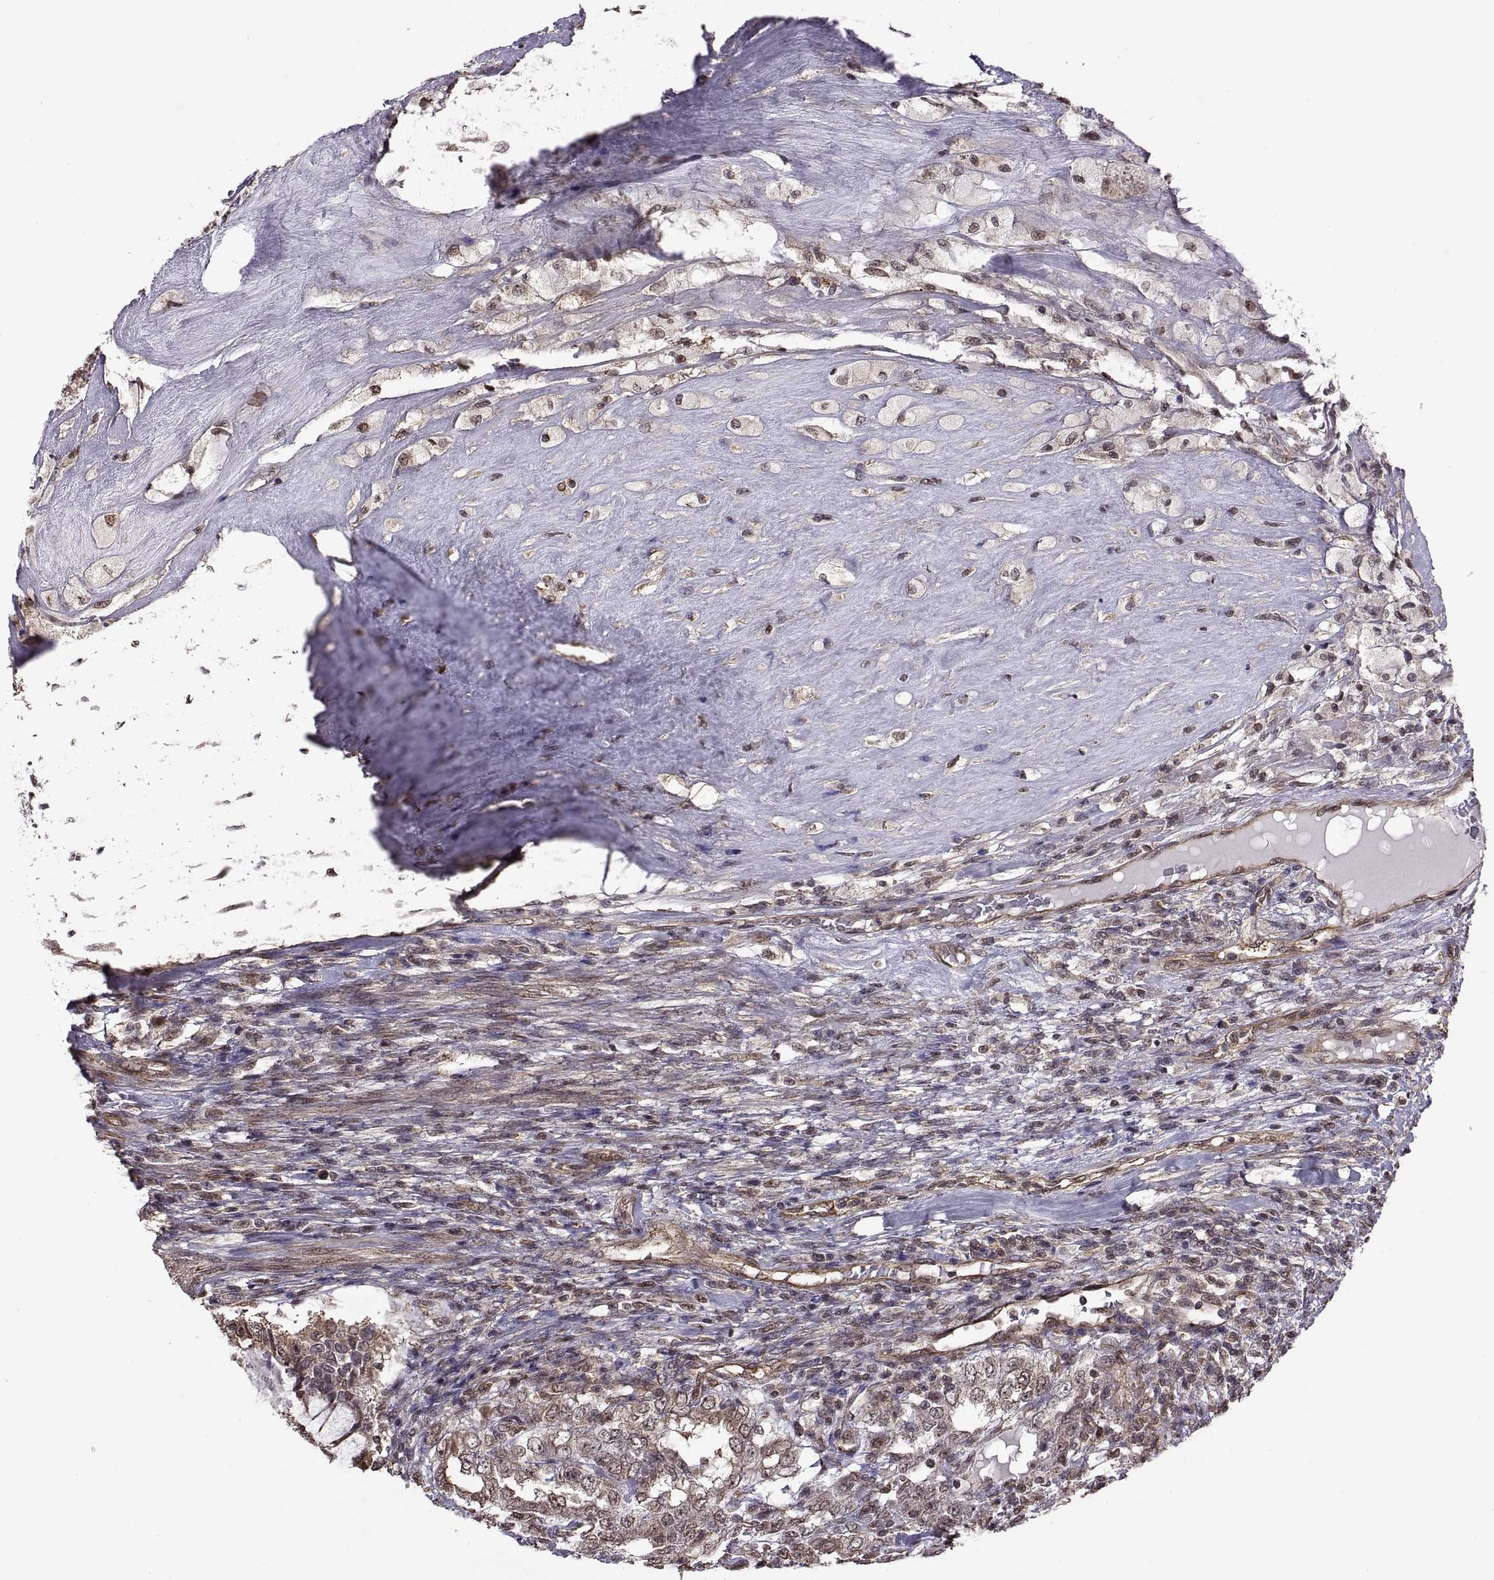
{"staining": {"intensity": "weak", "quantity": "<25%", "location": "cytoplasmic/membranous"}, "tissue": "testis cancer", "cell_type": "Tumor cells", "image_type": "cancer", "snomed": [{"axis": "morphology", "description": "Seminoma, NOS"}, {"axis": "morphology", "description": "Carcinoma, Embryonal, NOS"}, {"axis": "topography", "description": "Testis"}], "caption": "The IHC image has no significant staining in tumor cells of testis cancer tissue.", "gene": "ARRB1", "patient": {"sex": "male", "age": 41}}